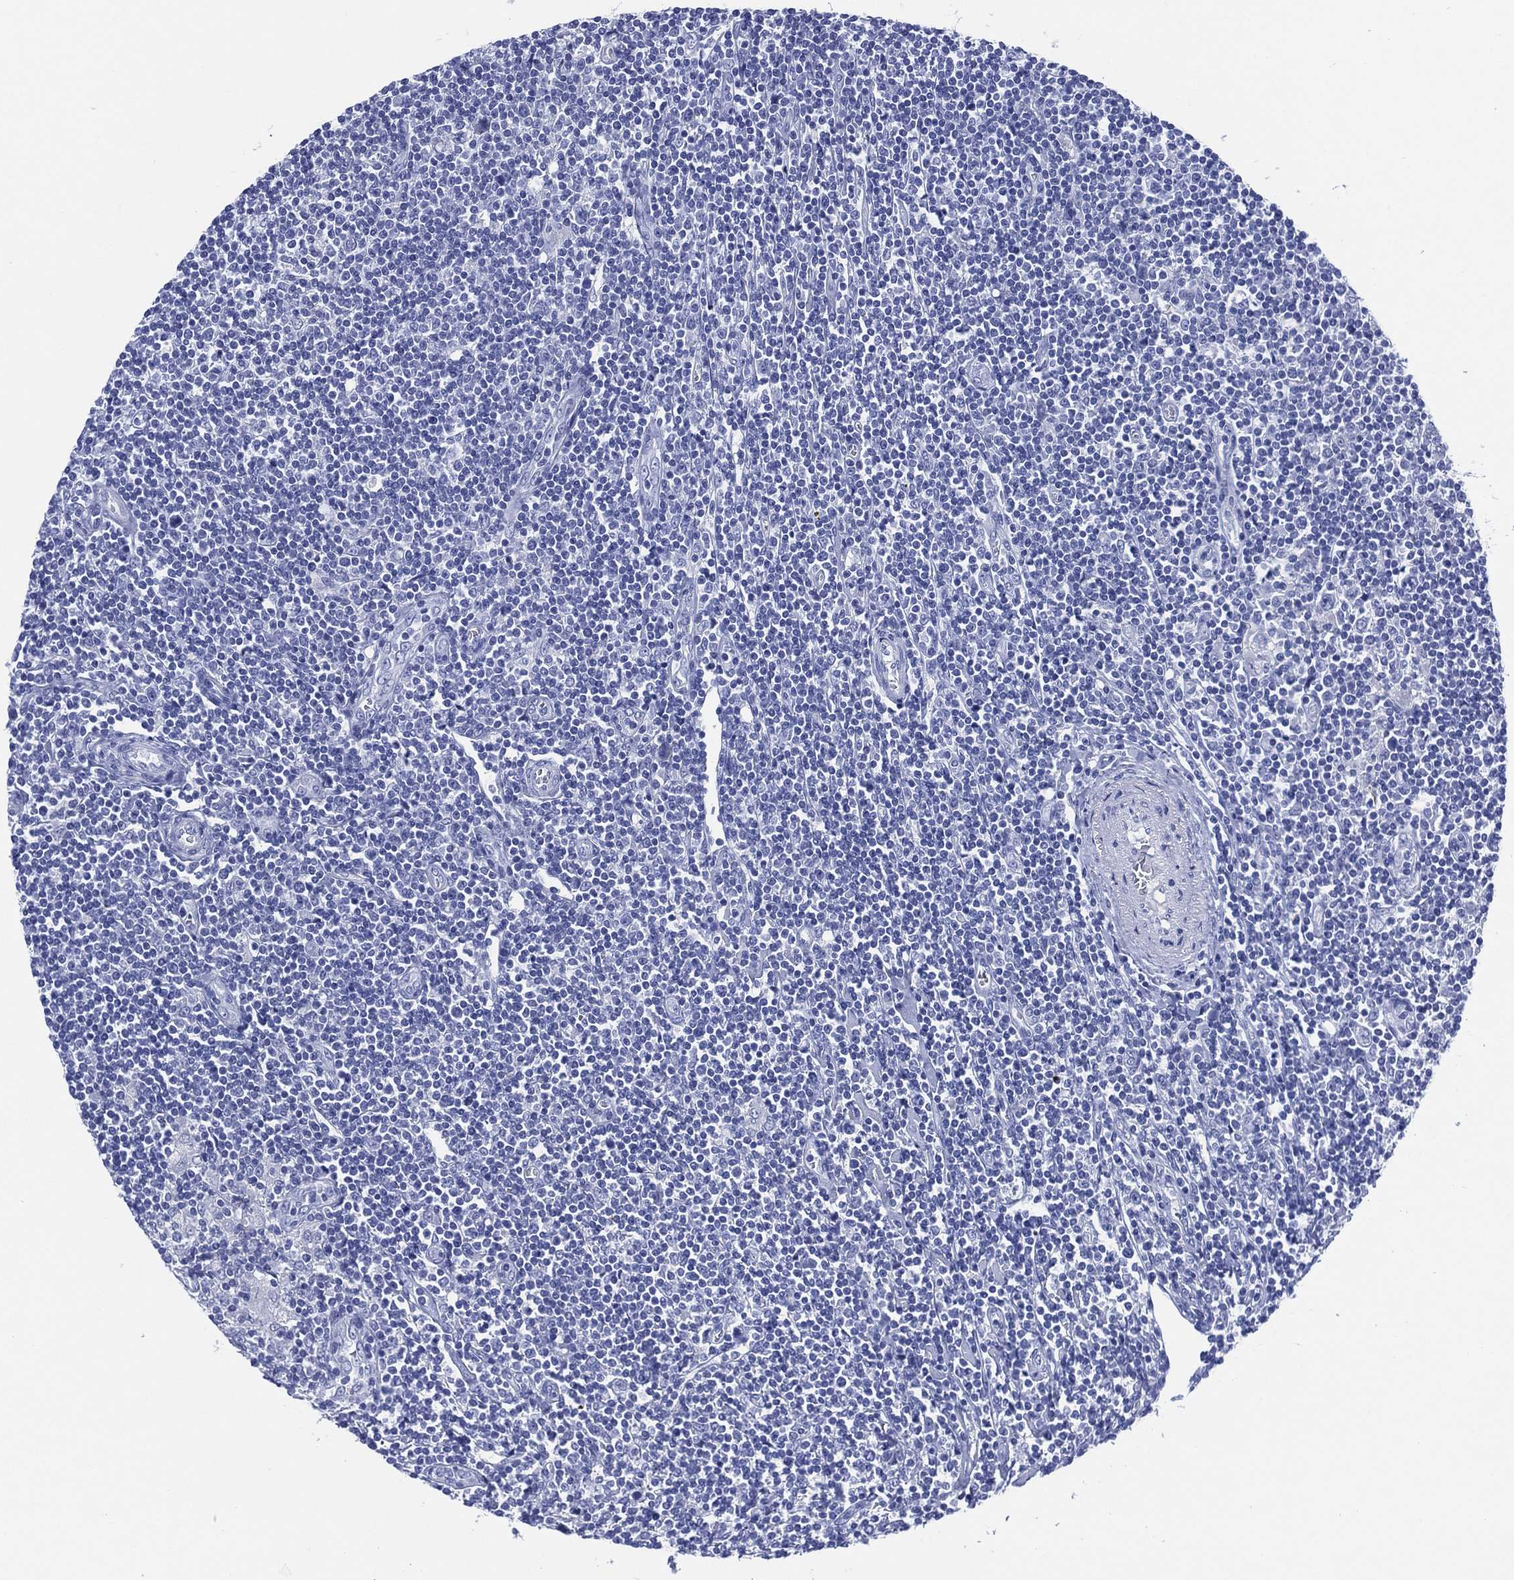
{"staining": {"intensity": "negative", "quantity": "none", "location": "none"}, "tissue": "lymphoma", "cell_type": "Tumor cells", "image_type": "cancer", "snomed": [{"axis": "morphology", "description": "Hodgkin's disease, NOS"}, {"axis": "topography", "description": "Lymph node"}], "caption": "Lymphoma stained for a protein using immunohistochemistry shows no positivity tumor cells.", "gene": "SLC9C2", "patient": {"sex": "male", "age": 40}}